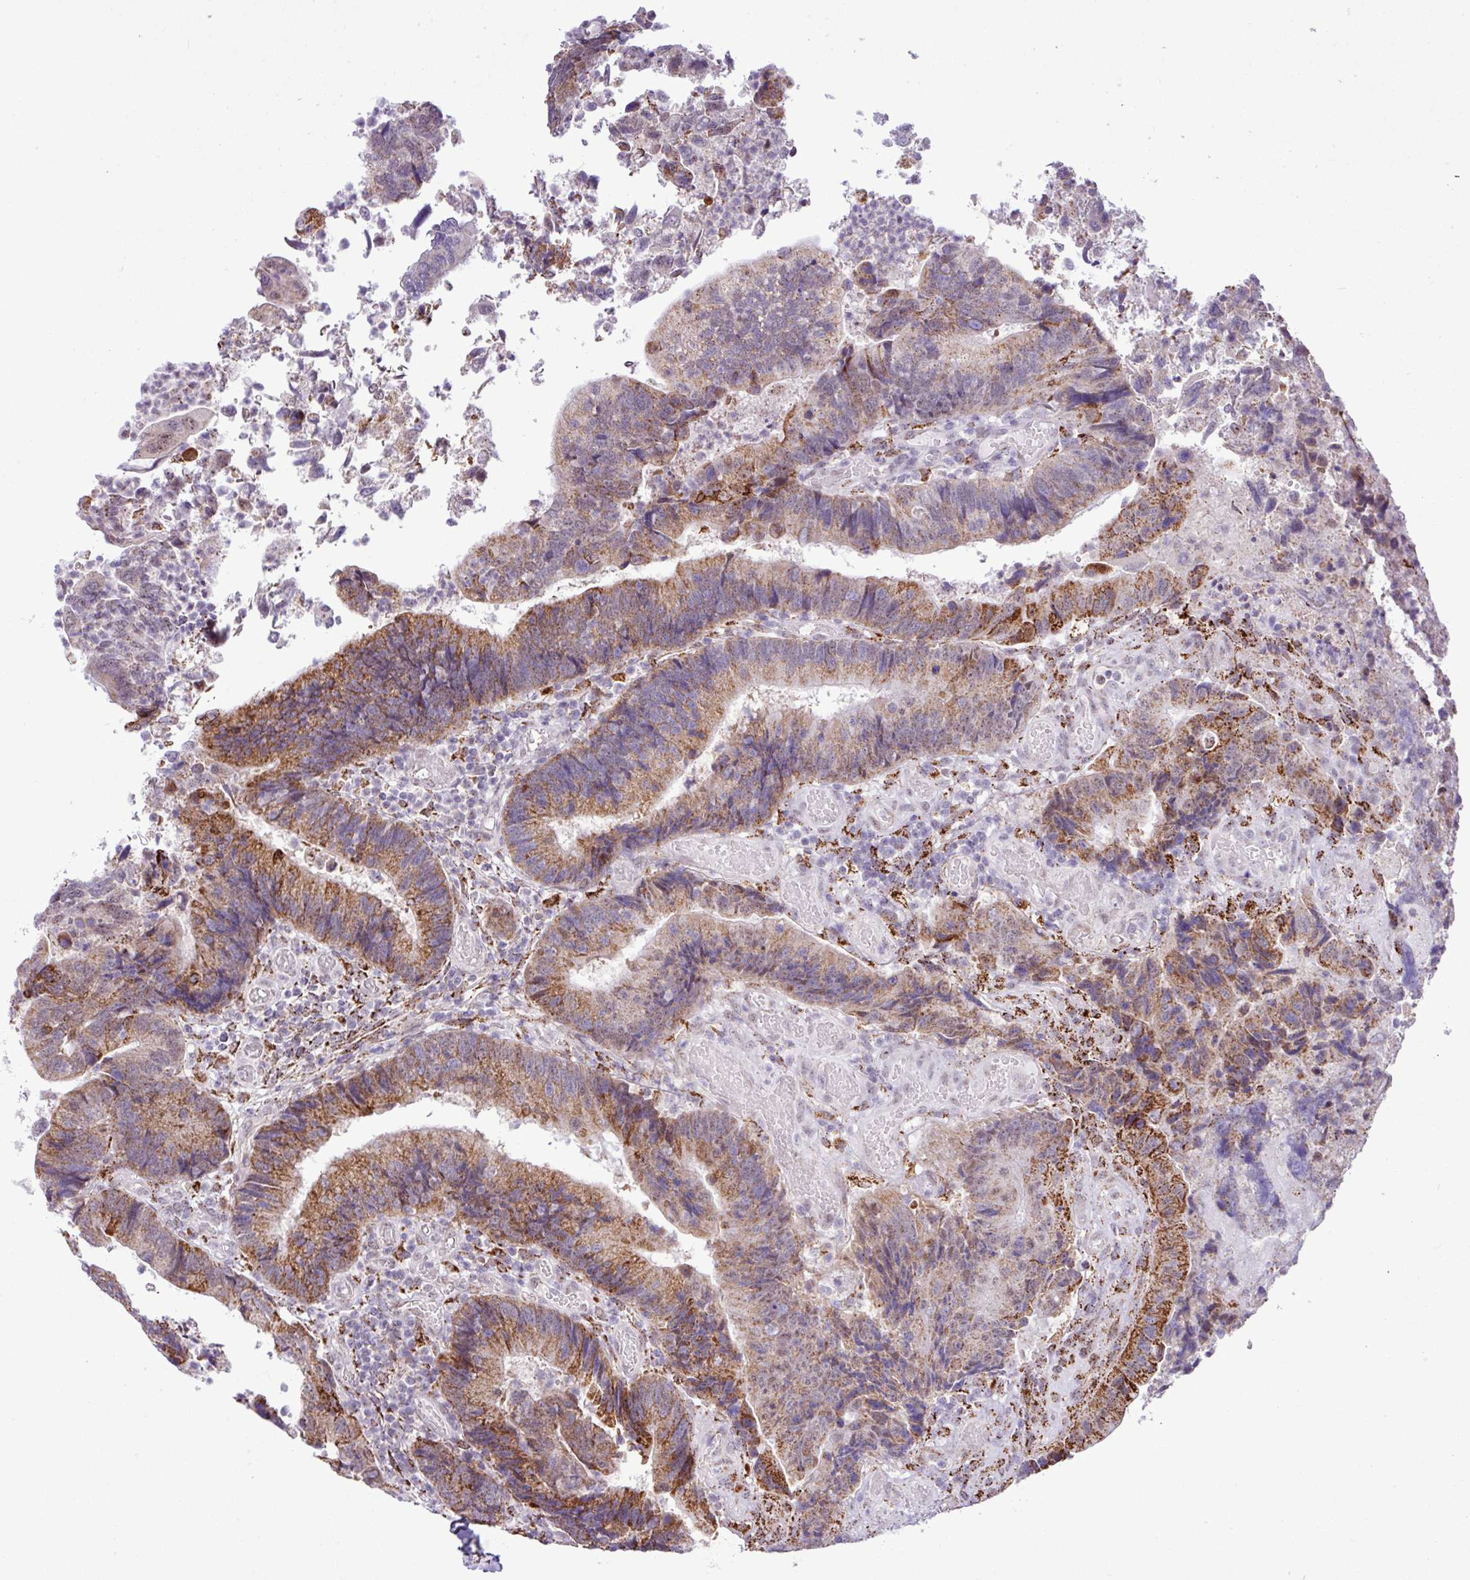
{"staining": {"intensity": "moderate", "quantity": "25%-75%", "location": "cytoplasmic/membranous"}, "tissue": "colorectal cancer", "cell_type": "Tumor cells", "image_type": "cancer", "snomed": [{"axis": "morphology", "description": "Adenocarcinoma, NOS"}, {"axis": "topography", "description": "Colon"}], "caption": "Protein staining by IHC exhibits moderate cytoplasmic/membranous expression in about 25%-75% of tumor cells in colorectal adenocarcinoma.", "gene": "SGPP1", "patient": {"sex": "female", "age": 67}}